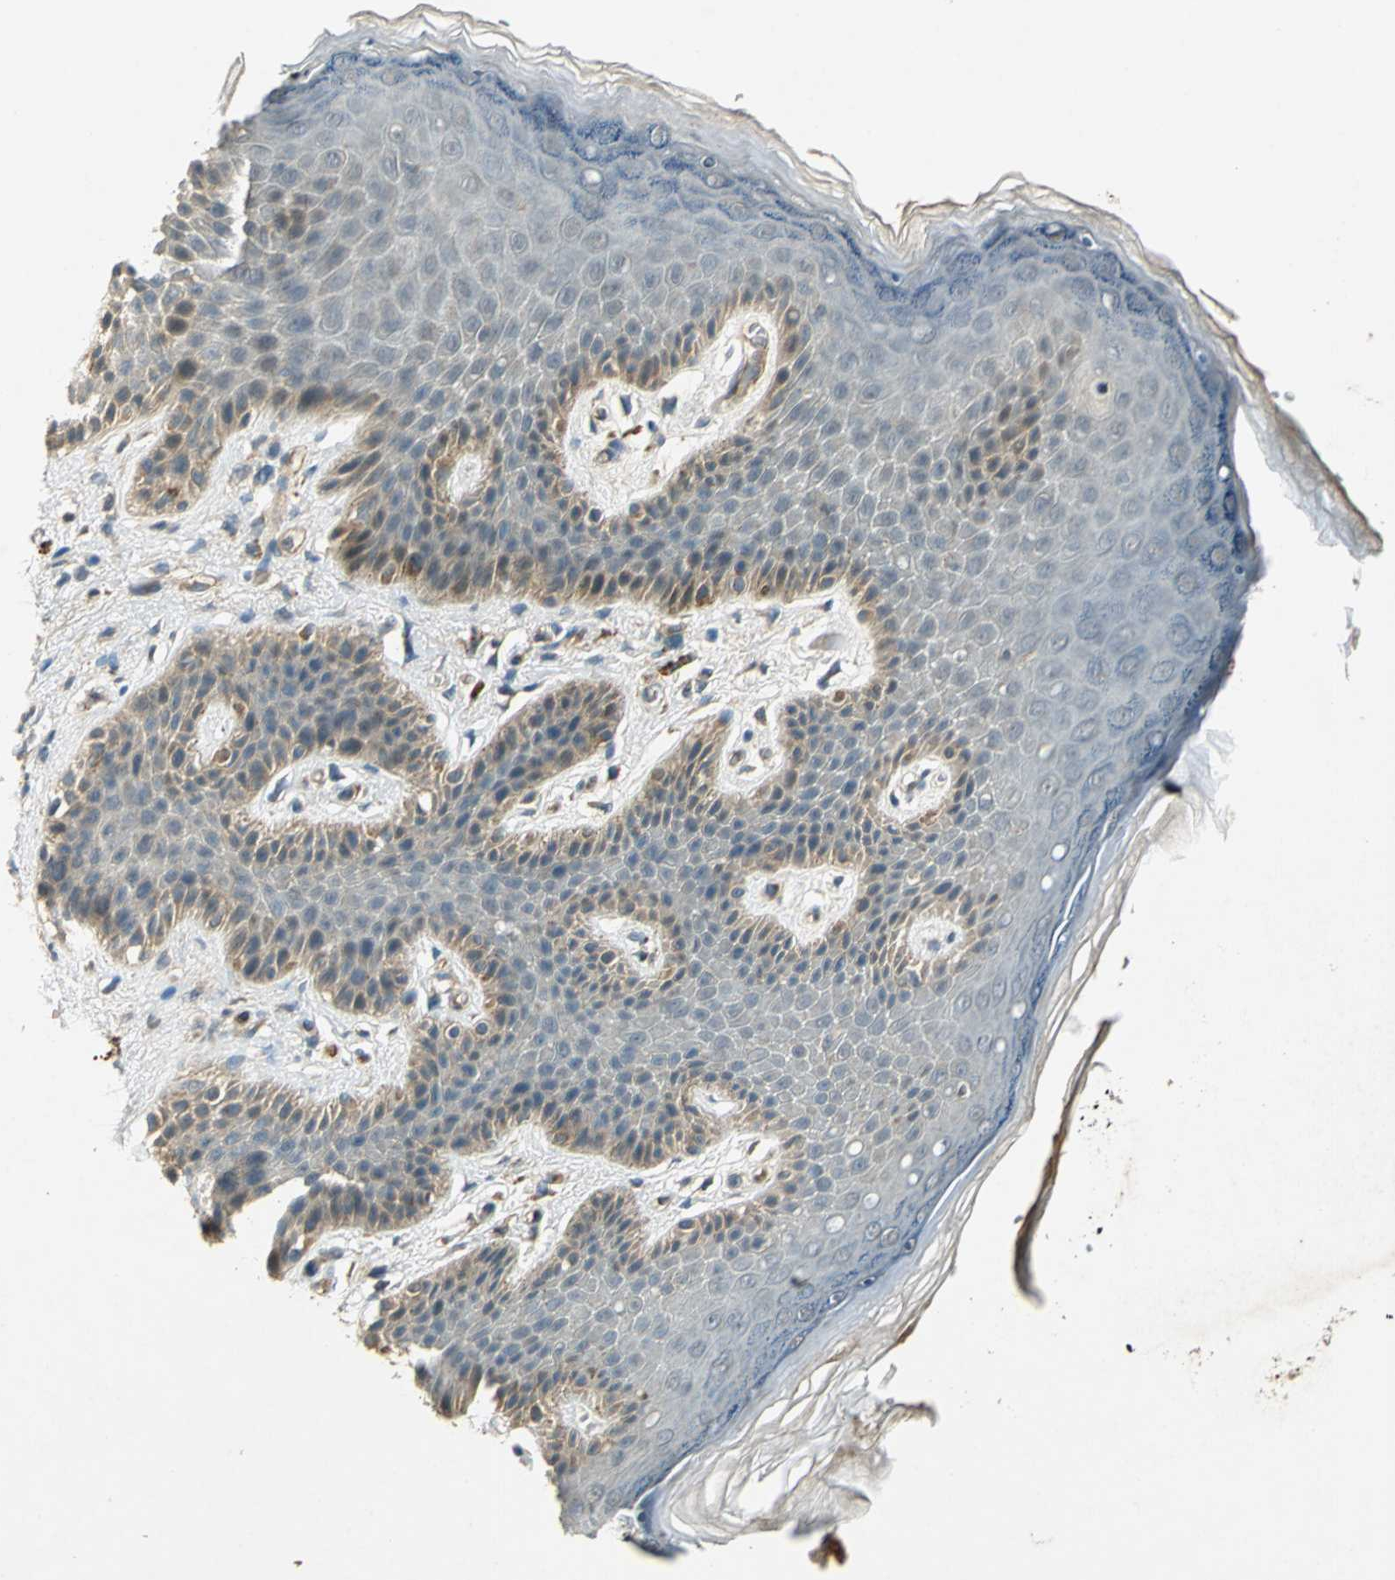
{"staining": {"intensity": "moderate", "quantity": "25%-75%", "location": "cytoplasmic/membranous"}, "tissue": "skin", "cell_type": "Epidermal cells", "image_type": "normal", "snomed": [{"axis": "morphology", "description": "Normal tissue, NOS"}, {"axis": "topography", "description": "Anal"}], "caption": "Immunohistochemical staining of unremarkable skin exhibits medium levels of moderate cytoplasmic/membranous staining in about 25%-75% of epidermal cells. The protein is shown in brown color, while the nuclei are stained blue.", "gene": "EMCN", "patient": {"sex": "female", "age": 46}}